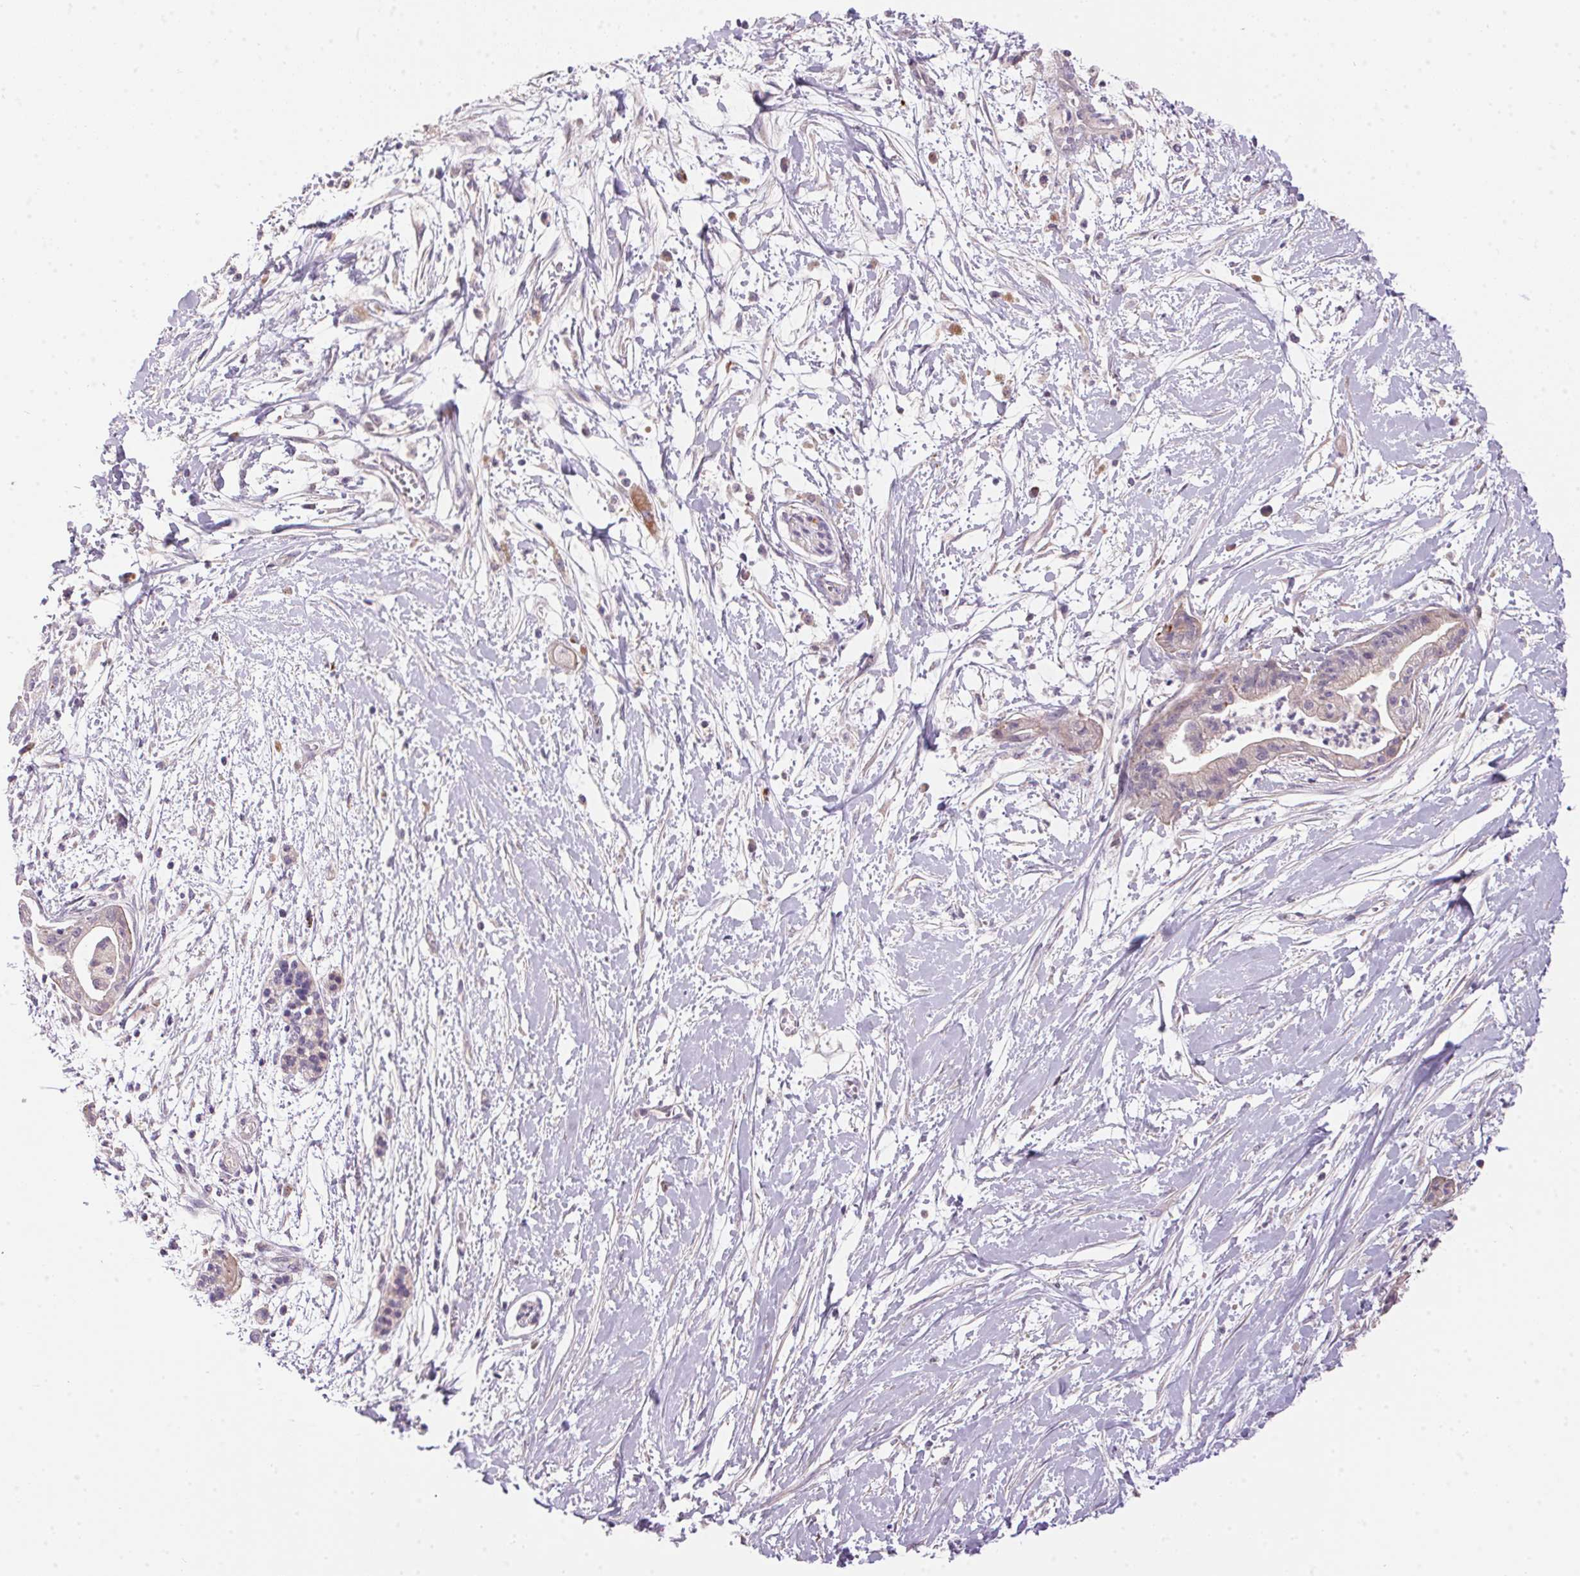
{"staining": {"intensity": "negative", "quantity": "none", "location": "none"}, "tissue": "pancreatic cancer", "cell_type": "Tumor cells", "image_type": "cancer", "snomed": [{"axis": "morphology", "description": "Normal tissue, NOS"}, {"axis": "morphology", "description": "Adenocarcinoma, NOS"}, {"axis": "topography", "description": "Lymph node"}, {"axis": "topography", "description": "Pancreas"}], "caption": "Tumor cells show no significant expression in pancreatic cancer (adenocarcinoma). (DAB IHC with hematoxylin counter stain).", "gene": "UNC13B", "patient": {"sex": "female", "age": 58}}